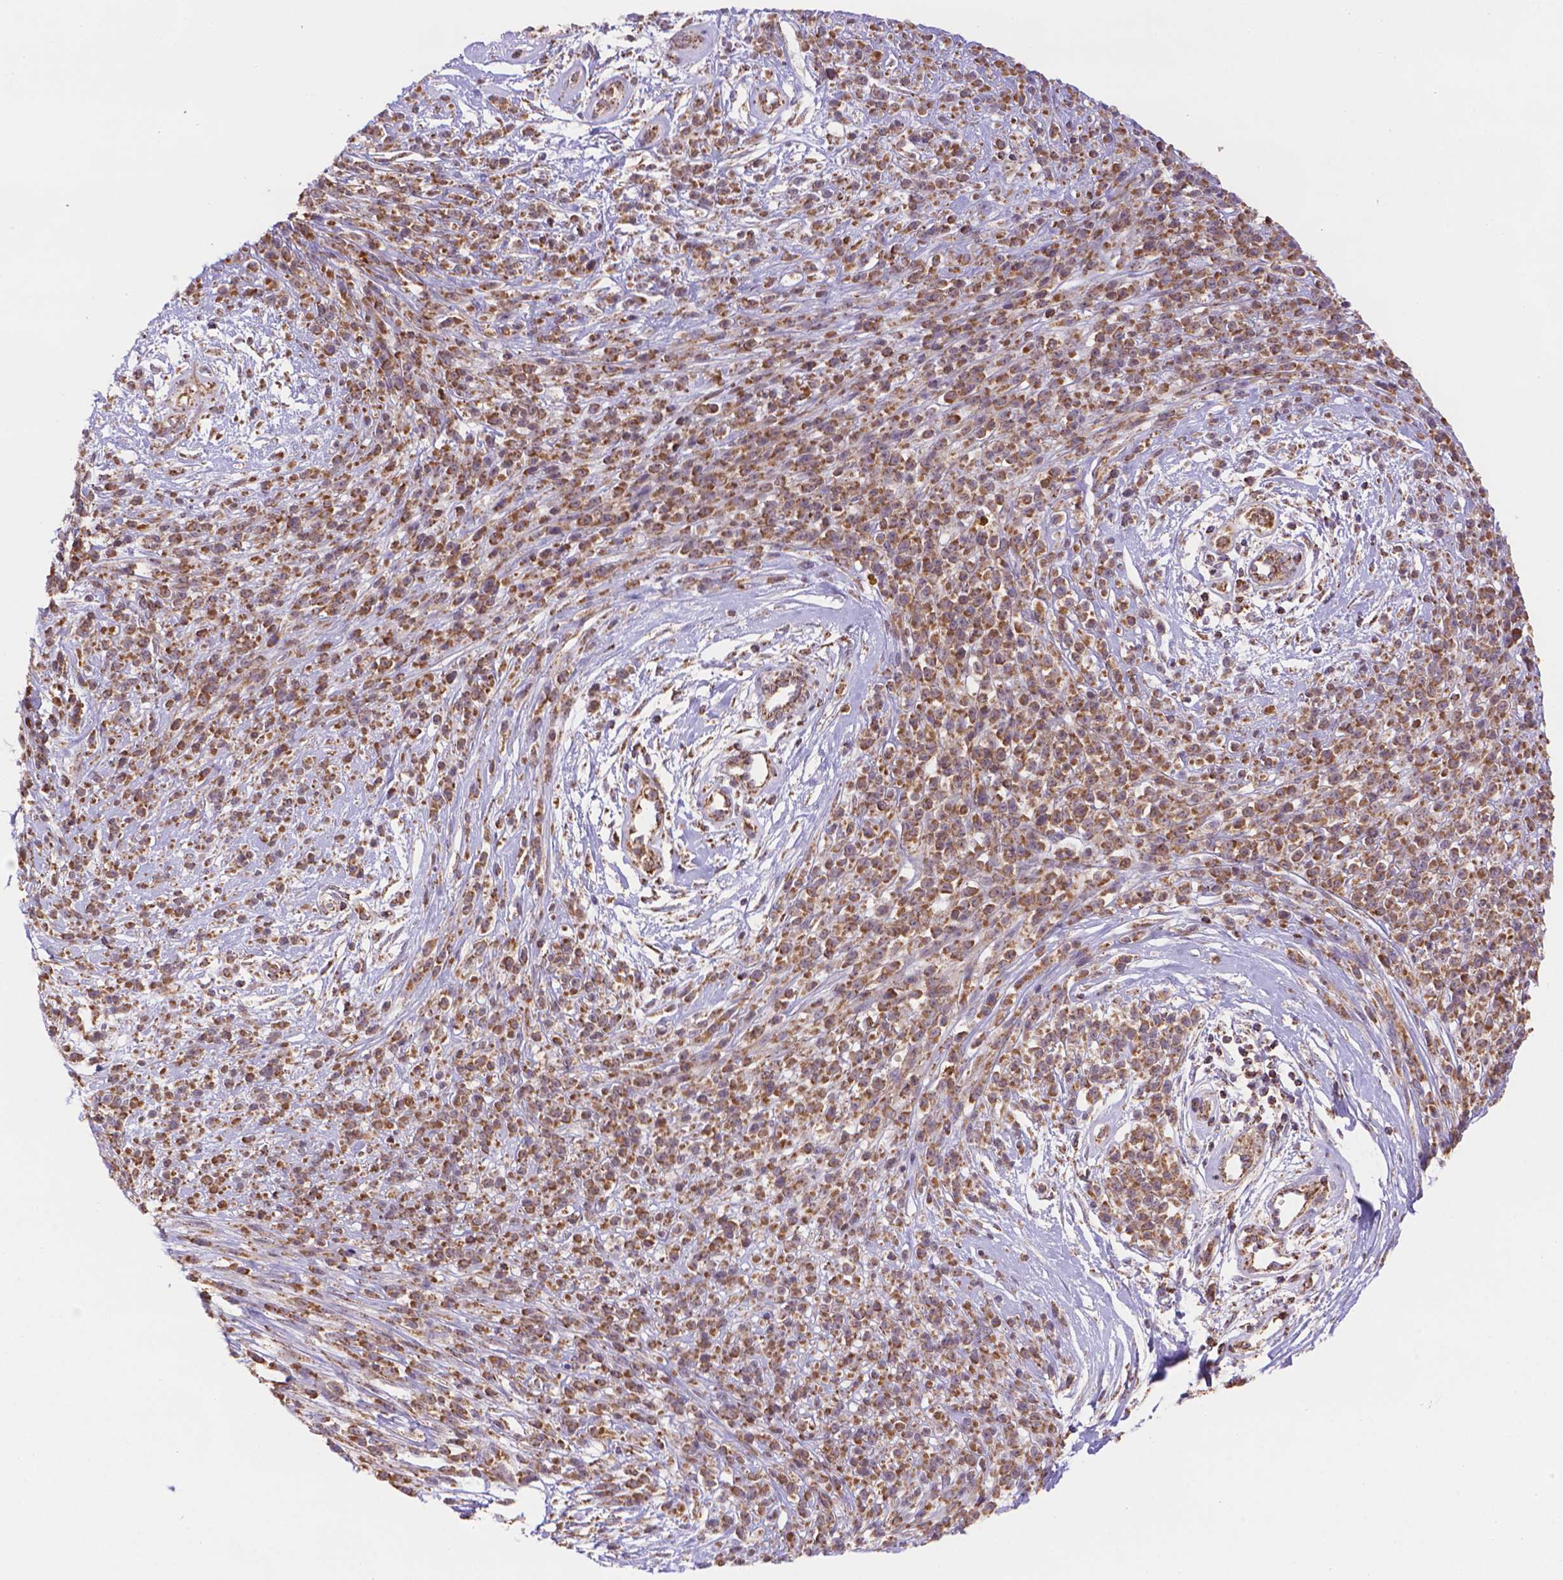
{"staining": {"intensity": "moderate", "quantity": ">75%", "location": "cytoplasmic/membranous"}, "tissue": "melanoma", "cell_type": "Tumor cells", "image_type": "cancer", "snomed": [{"axis": "morphology", "description": "Malignant melanoma, NOS"}, {"axis": "topography", "description": "Skin"}, {"axis": "topography", "description": "Skin of trunk"}], "caption": "An immunohistochemistry (IHC) micrograph of tumor tissue is shown. Protein staining in brown shows moderate cytoplasmic/membranous positivity in melanoma within tumor cells.", "gene": "CYYR1", "patient": {"sex": "male", "age": 74}}